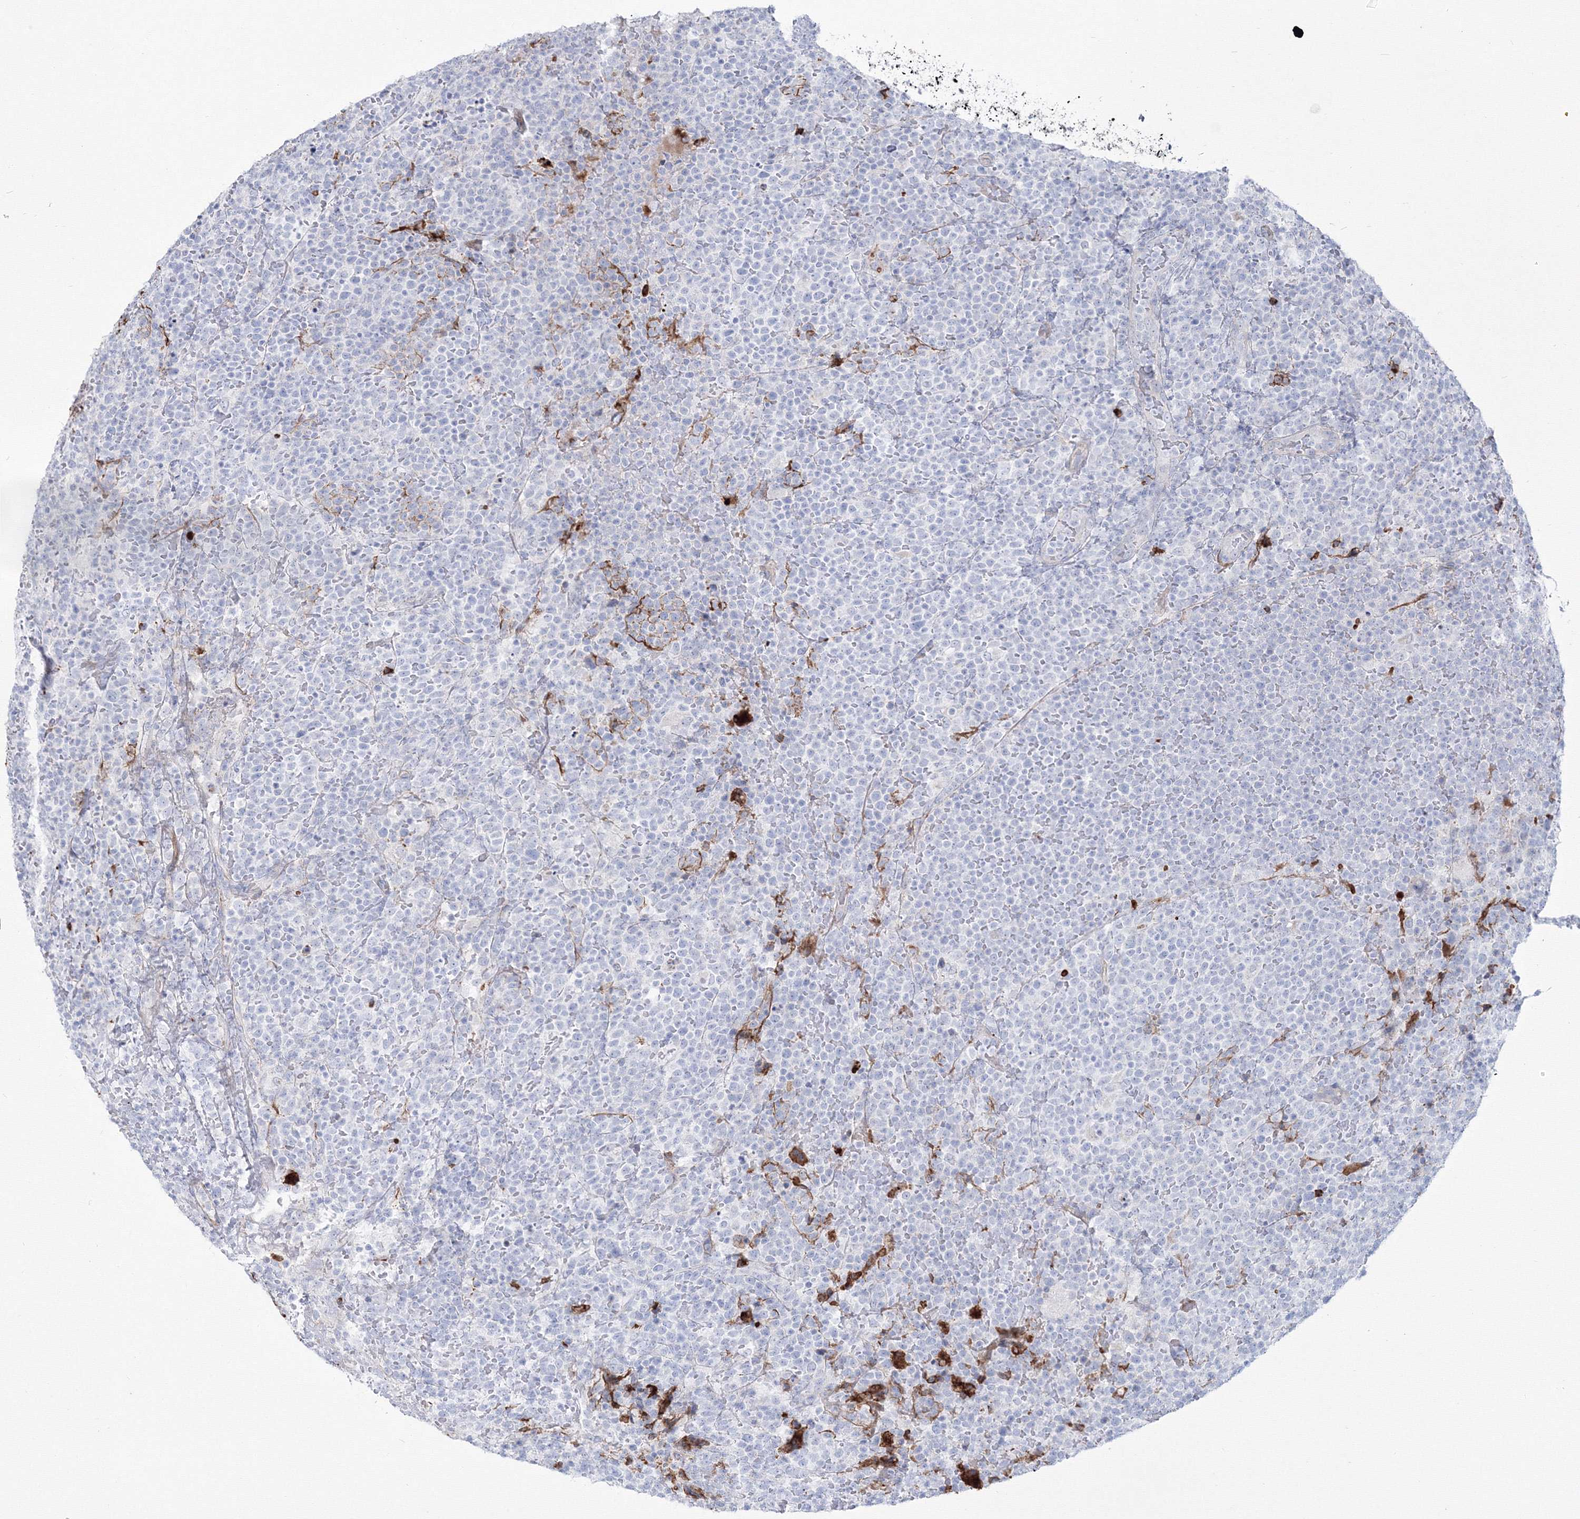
{"staining": {"intensity": "negative", "quantity": "none", "location": "none"}, "tissue": "lymphoma", "cell_type": "Tumor cells", "image_type": "cancer", "snomed": [{"axis": "morphology", "description": "Malignant lymphoma, non-Hodgkin's type, High grade"}, {"axis": "topography", "description": "Lymph node"}], "caption": "This is an immunohistochemistry (IHC) histopathology image of human high-grade malignant lymphoma, non-Hodgkin's type. There is no staining in tumor cells.", "gene": "HYAL2", "patient": {"sex": "male", "age": 61}}